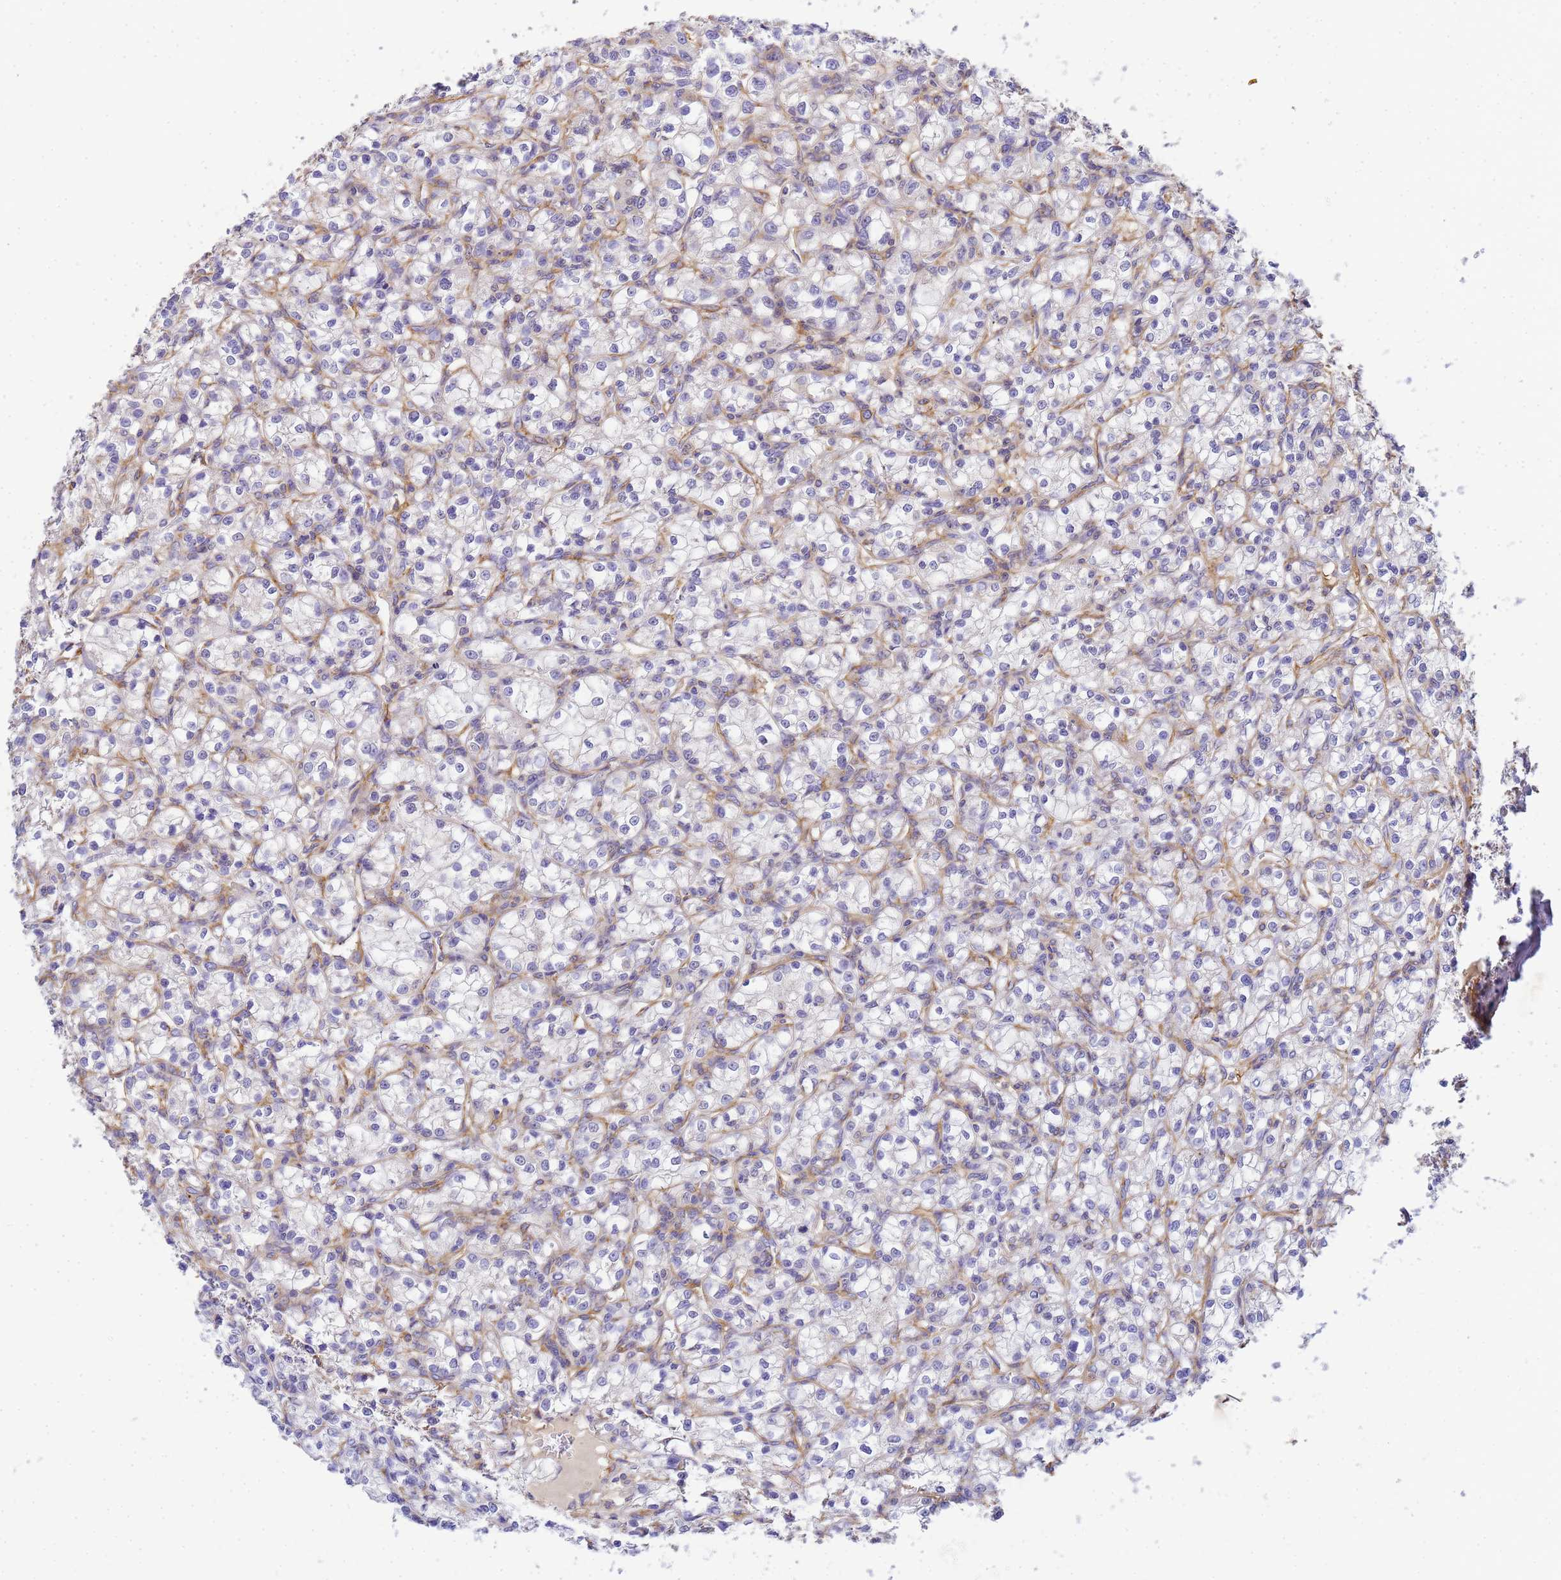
{"staining": {"intensity": "negative", "quantity": "none", "location": "none"}, "tissue": "renal cancer", "cell_type": "Tumor cells", "image_type": "cancer", "snomed": [{"axis": "morphology", "description": "Adenocarcinoma, NOS"}, {"axis": "topography", "description": "Kidney"}], "caption": "This is an immunohistochemistry (IHC) photomicrograph of human renal cancer (adenocarcinoma). There is no staining in tumor cells.", "gene": "MYL12A", "patient": {"sex": "female", "age": 59}}